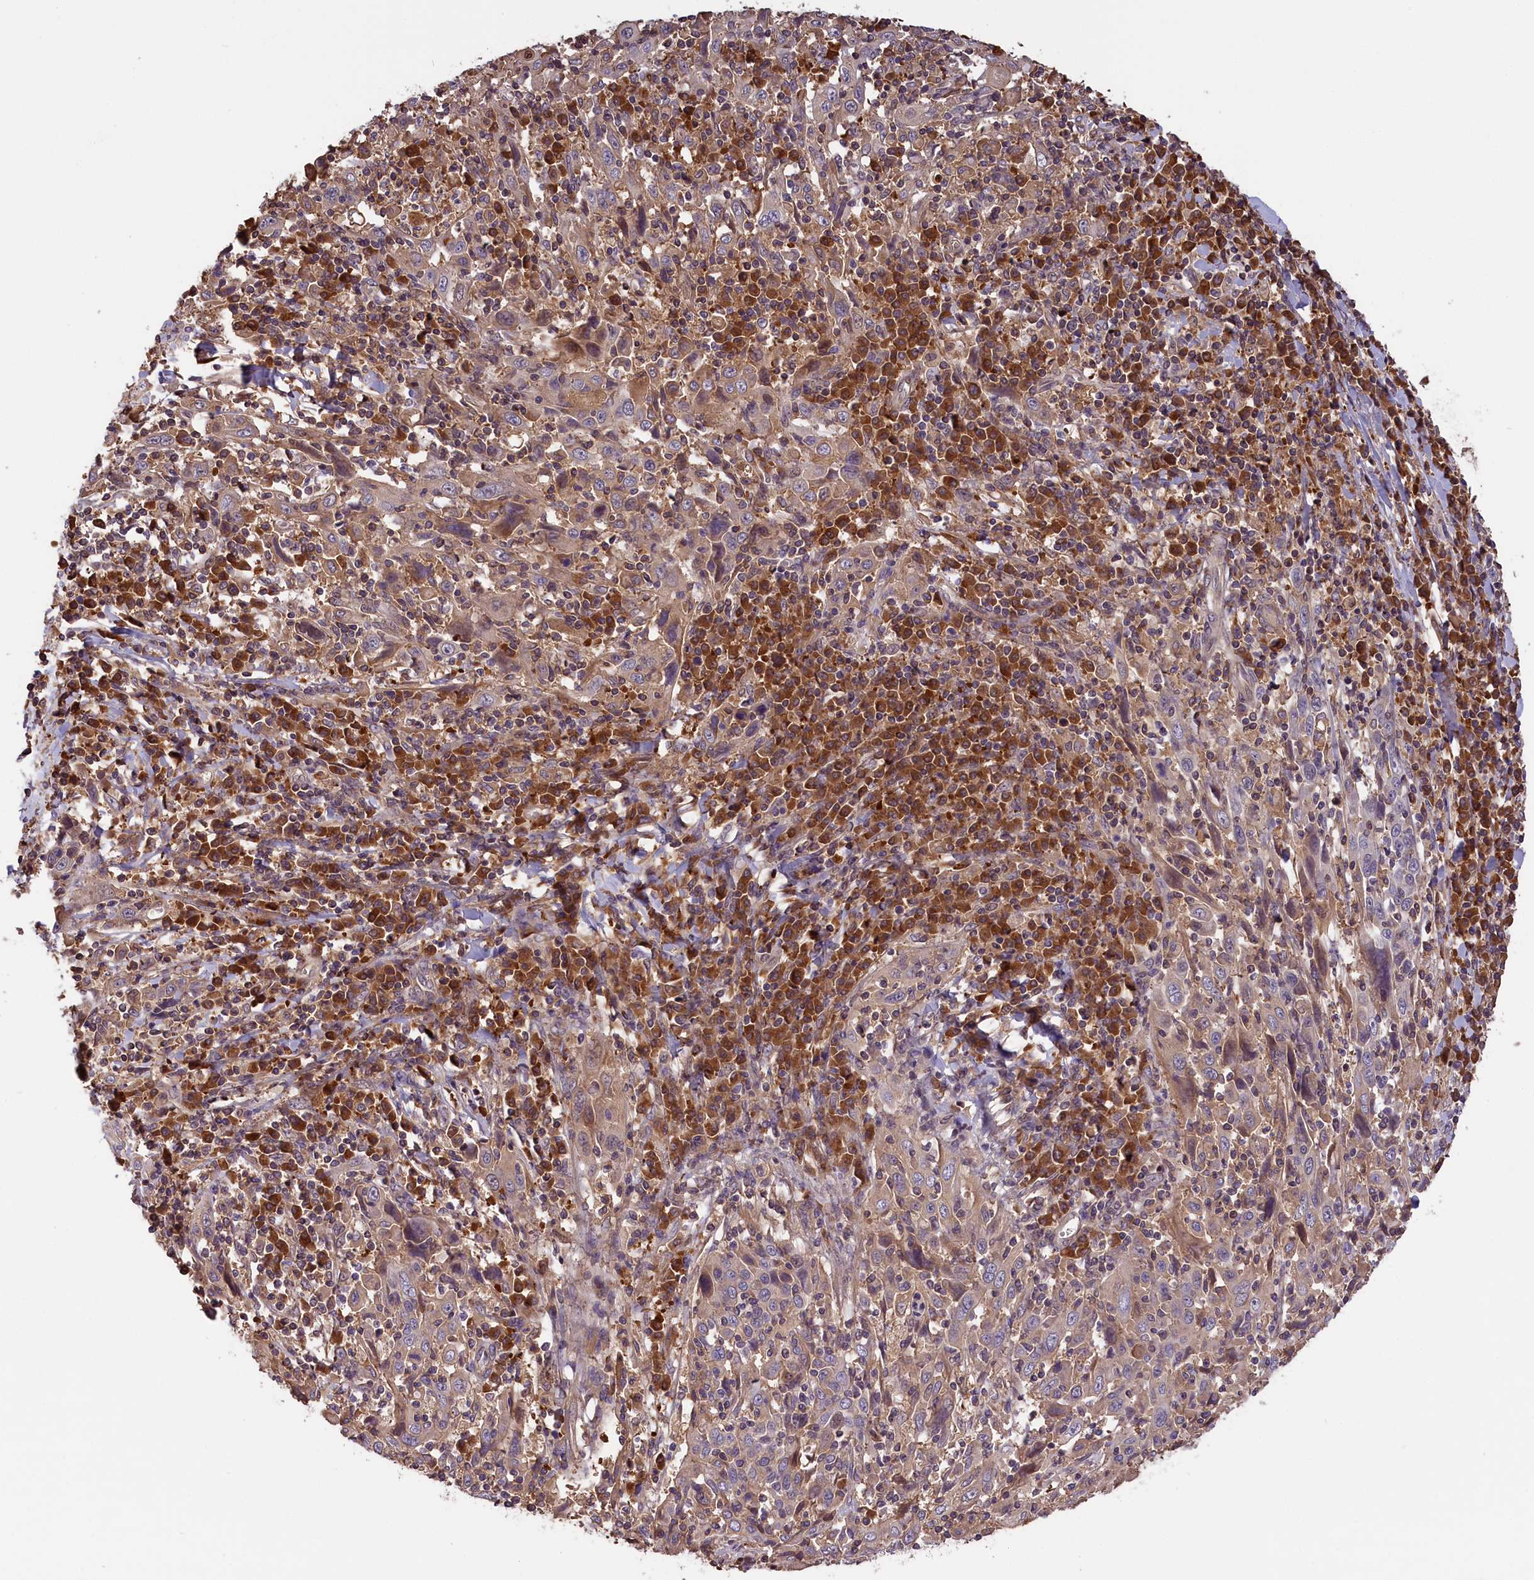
{"staining": {"intensity": "weak", "quantity": "25%-75%", "location": "cytoplasmic/membranous"}, "tissue": "cervical cancer", "cell_type": "Tumor cells", "image_type": "cancer", "snomed": [{"axis": "morphology", "description": "Squamous cell carcinoma, NOS"}, {"axis": "topography", "description": "Cervix"}], "caption": "Tumor cells reveal weak cytoplasmic/membranous expression in approximately 25%-75% of cells in cervical squamous cell carcinoma. (IHC, brightfield microscopy, high magnification).", "gene": "SETD6", "patient": {"sex": "female", "age": 46}}